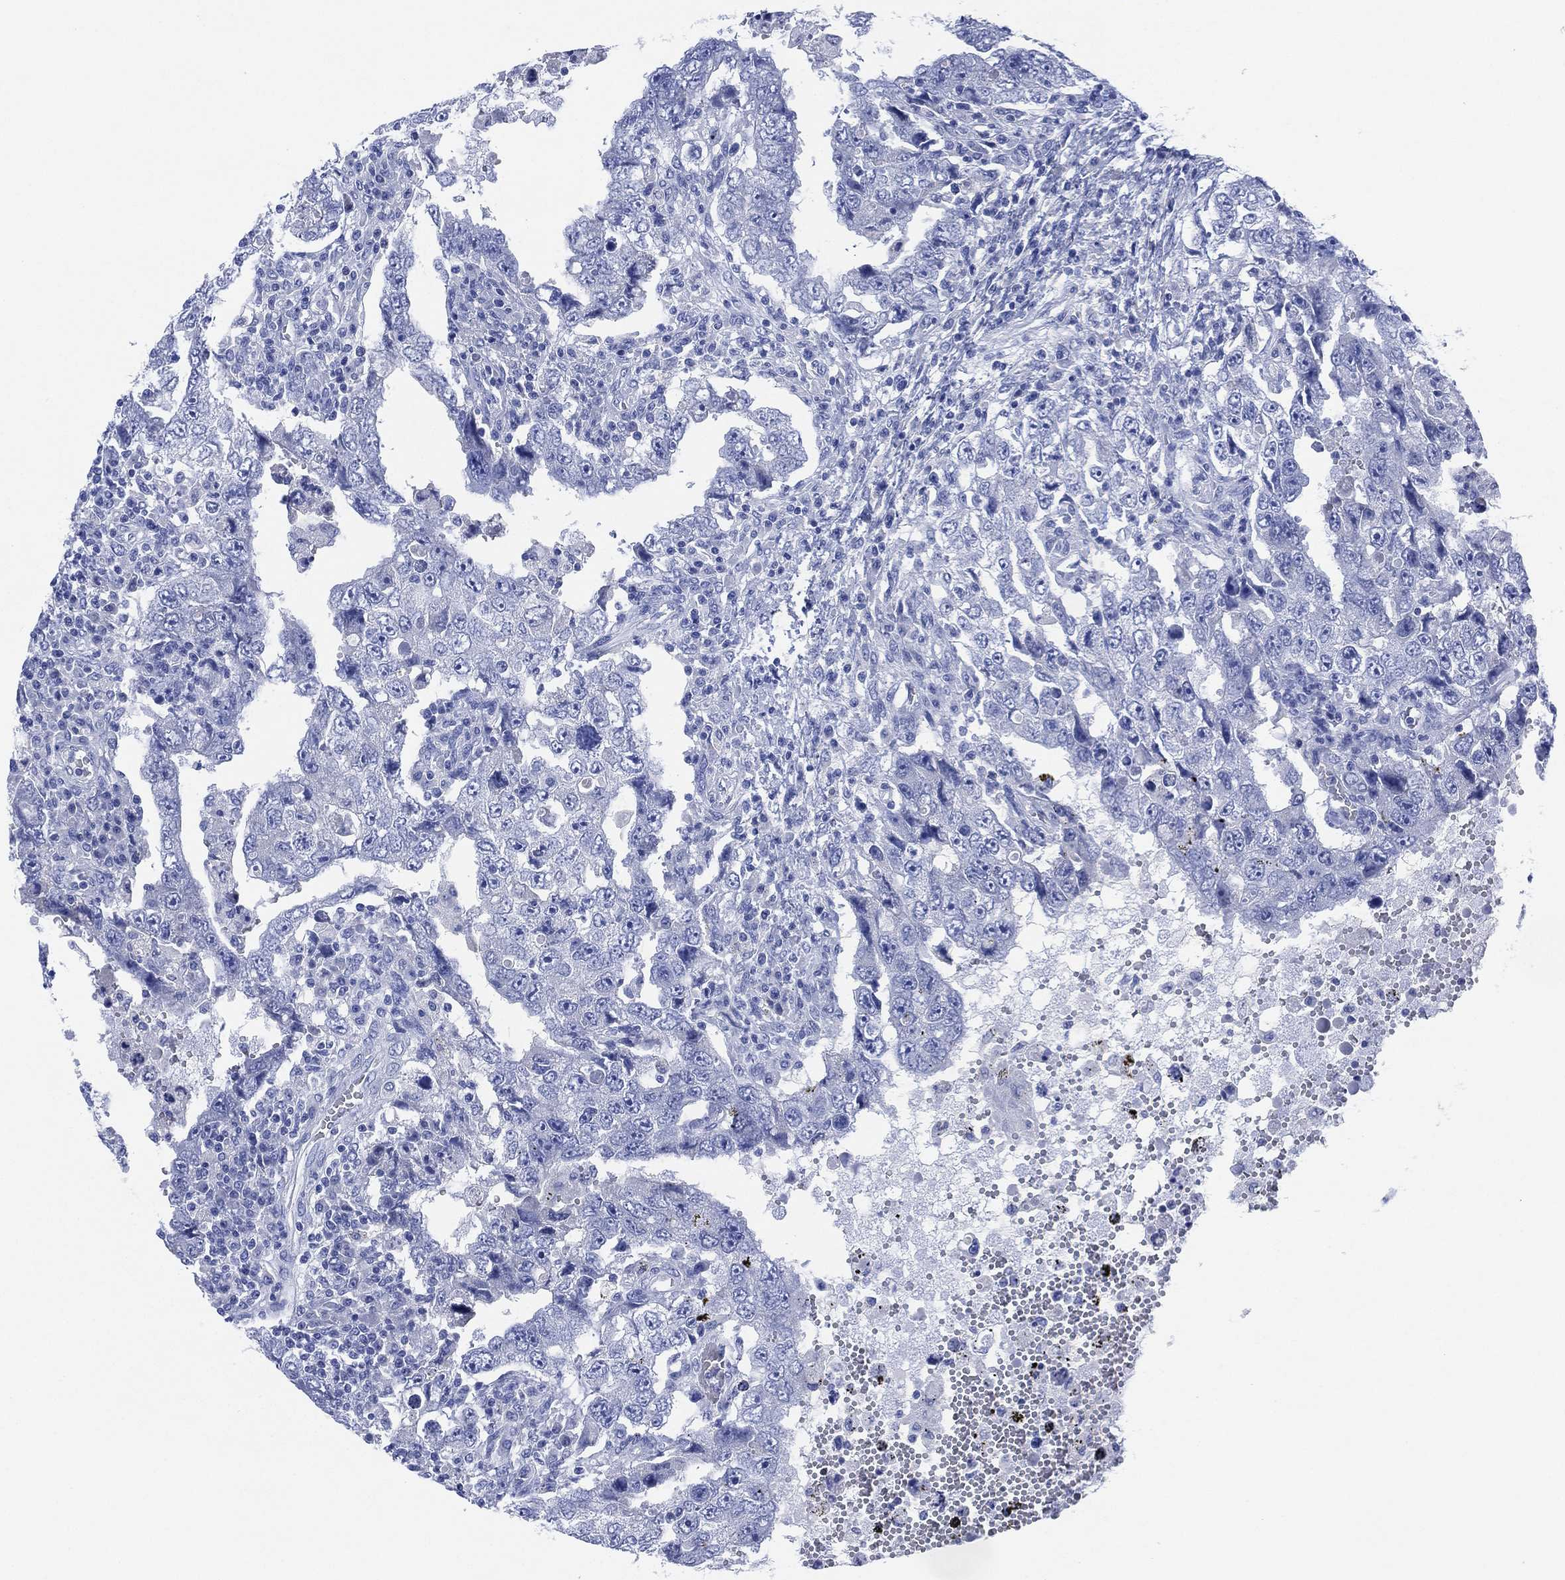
{"staining": {"intensity": "negative", "quantity": "none", "location": "none"}, "tissue": "testis cancer", "cell_type": "Tumor cells", "image_type": "cancer", "snomed": [{"axis": "morphology", "description": "Carcinoma, Embryonal, NOS"}, {"axis": "topography", "description": "Testis"}], "caption": "IHC micrograph of embryonal carcinoma (testis) stained for a protein (brown), which reveals no expression in tumor cells. (DAB immunohistochemistry, high magnification).", "gene": "SLC9C2", "patient": {"sex": "male", "age": 26}}